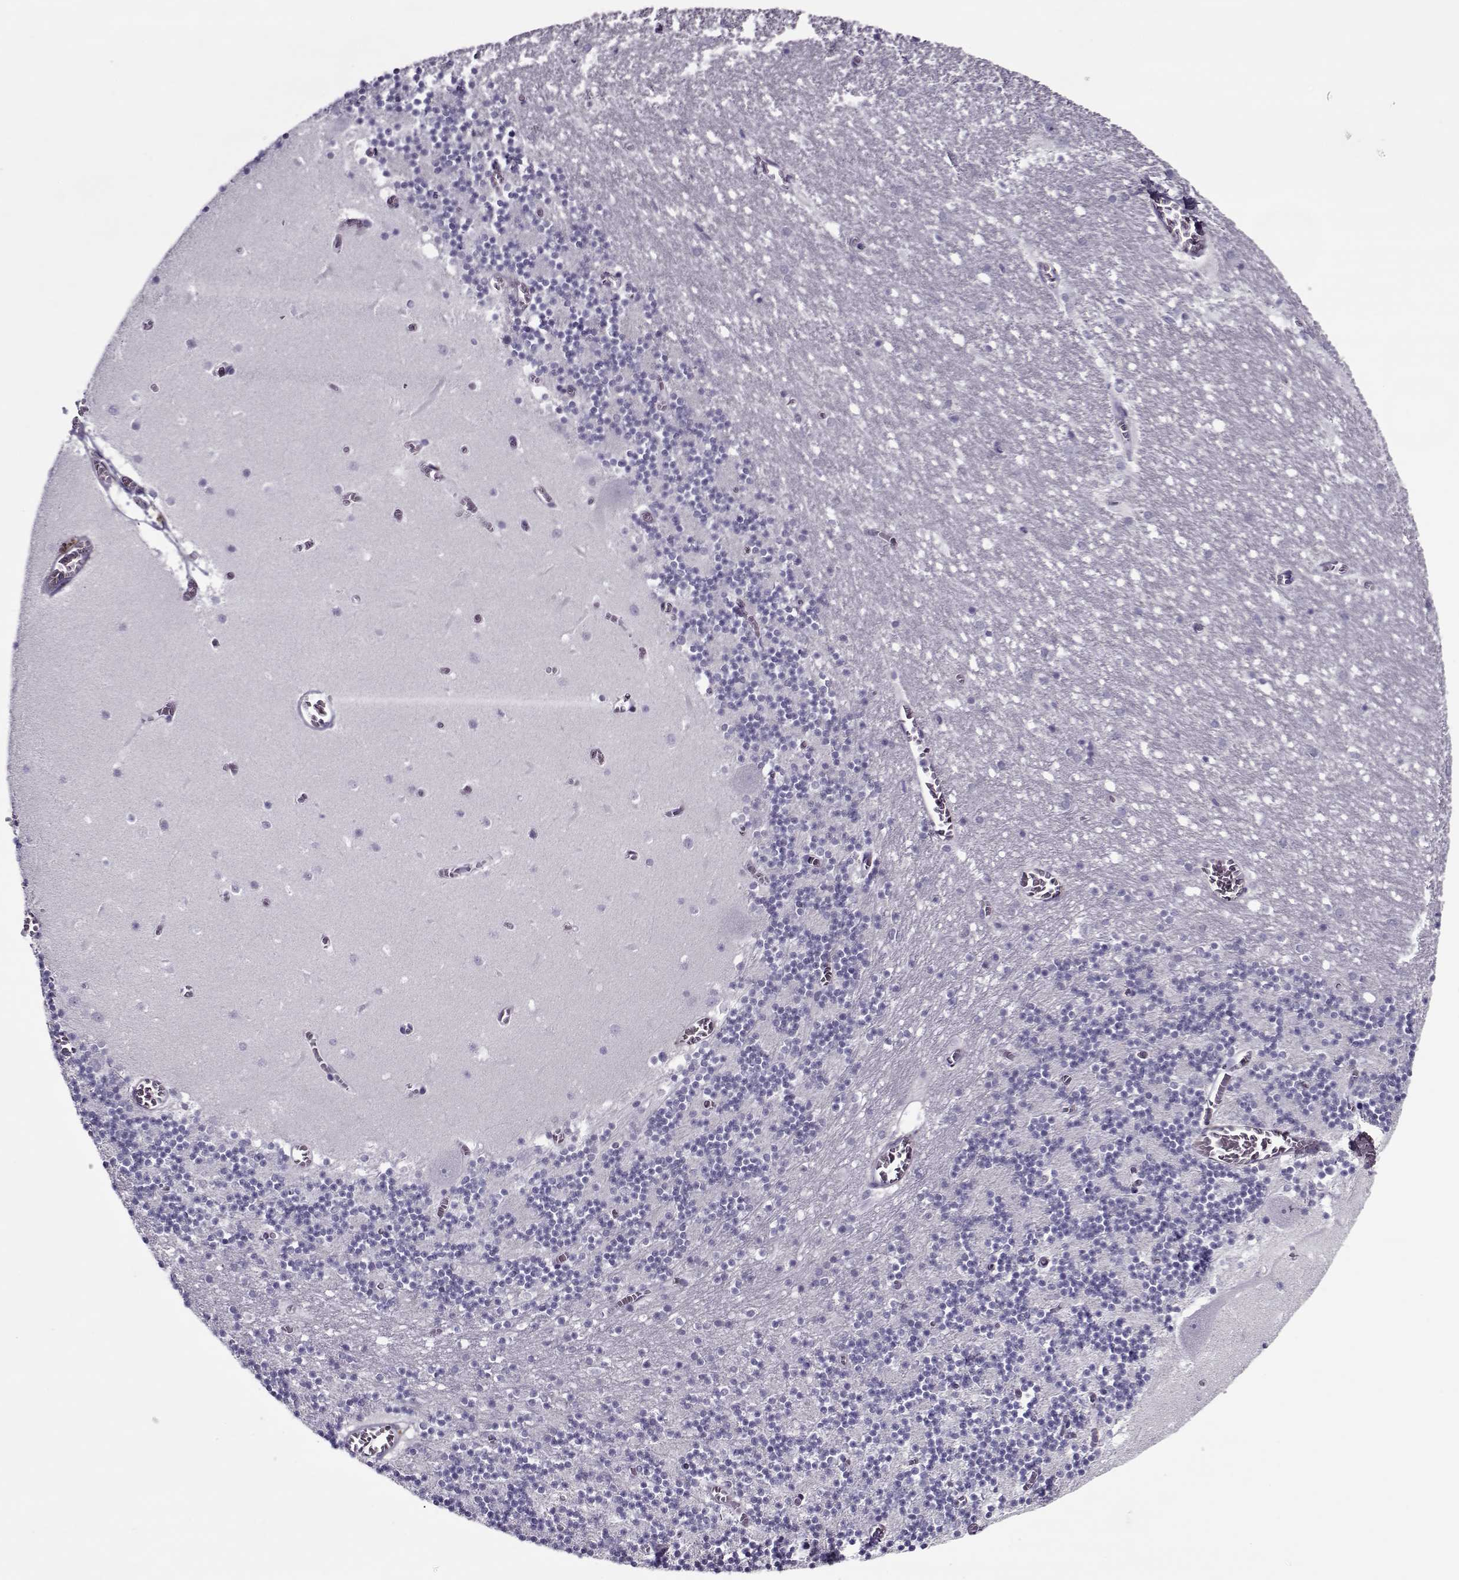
{"staining": {"intensity": "negative", "quantity": "none", "location": "none"}, "tissue": "cerebellum", "cell_type": "Cells in granular layer", "image_type": "normal", "snomed": [{"axis": "morphology", "description": "Normal tissue, NOS"}, {"axis": "topography", "description": "Cerebellum"}], "caption": "Immunohistochemistry micrograph of benign cerebellum: human cerebellum stained with DAB (3,3'-diaminobenzidine) reveals no significant protein positivity in cells in granular layer. (DAB IHC, high magnification).", "gene": "PP2D1", "patient": {"sex": "female", "age": 28}}